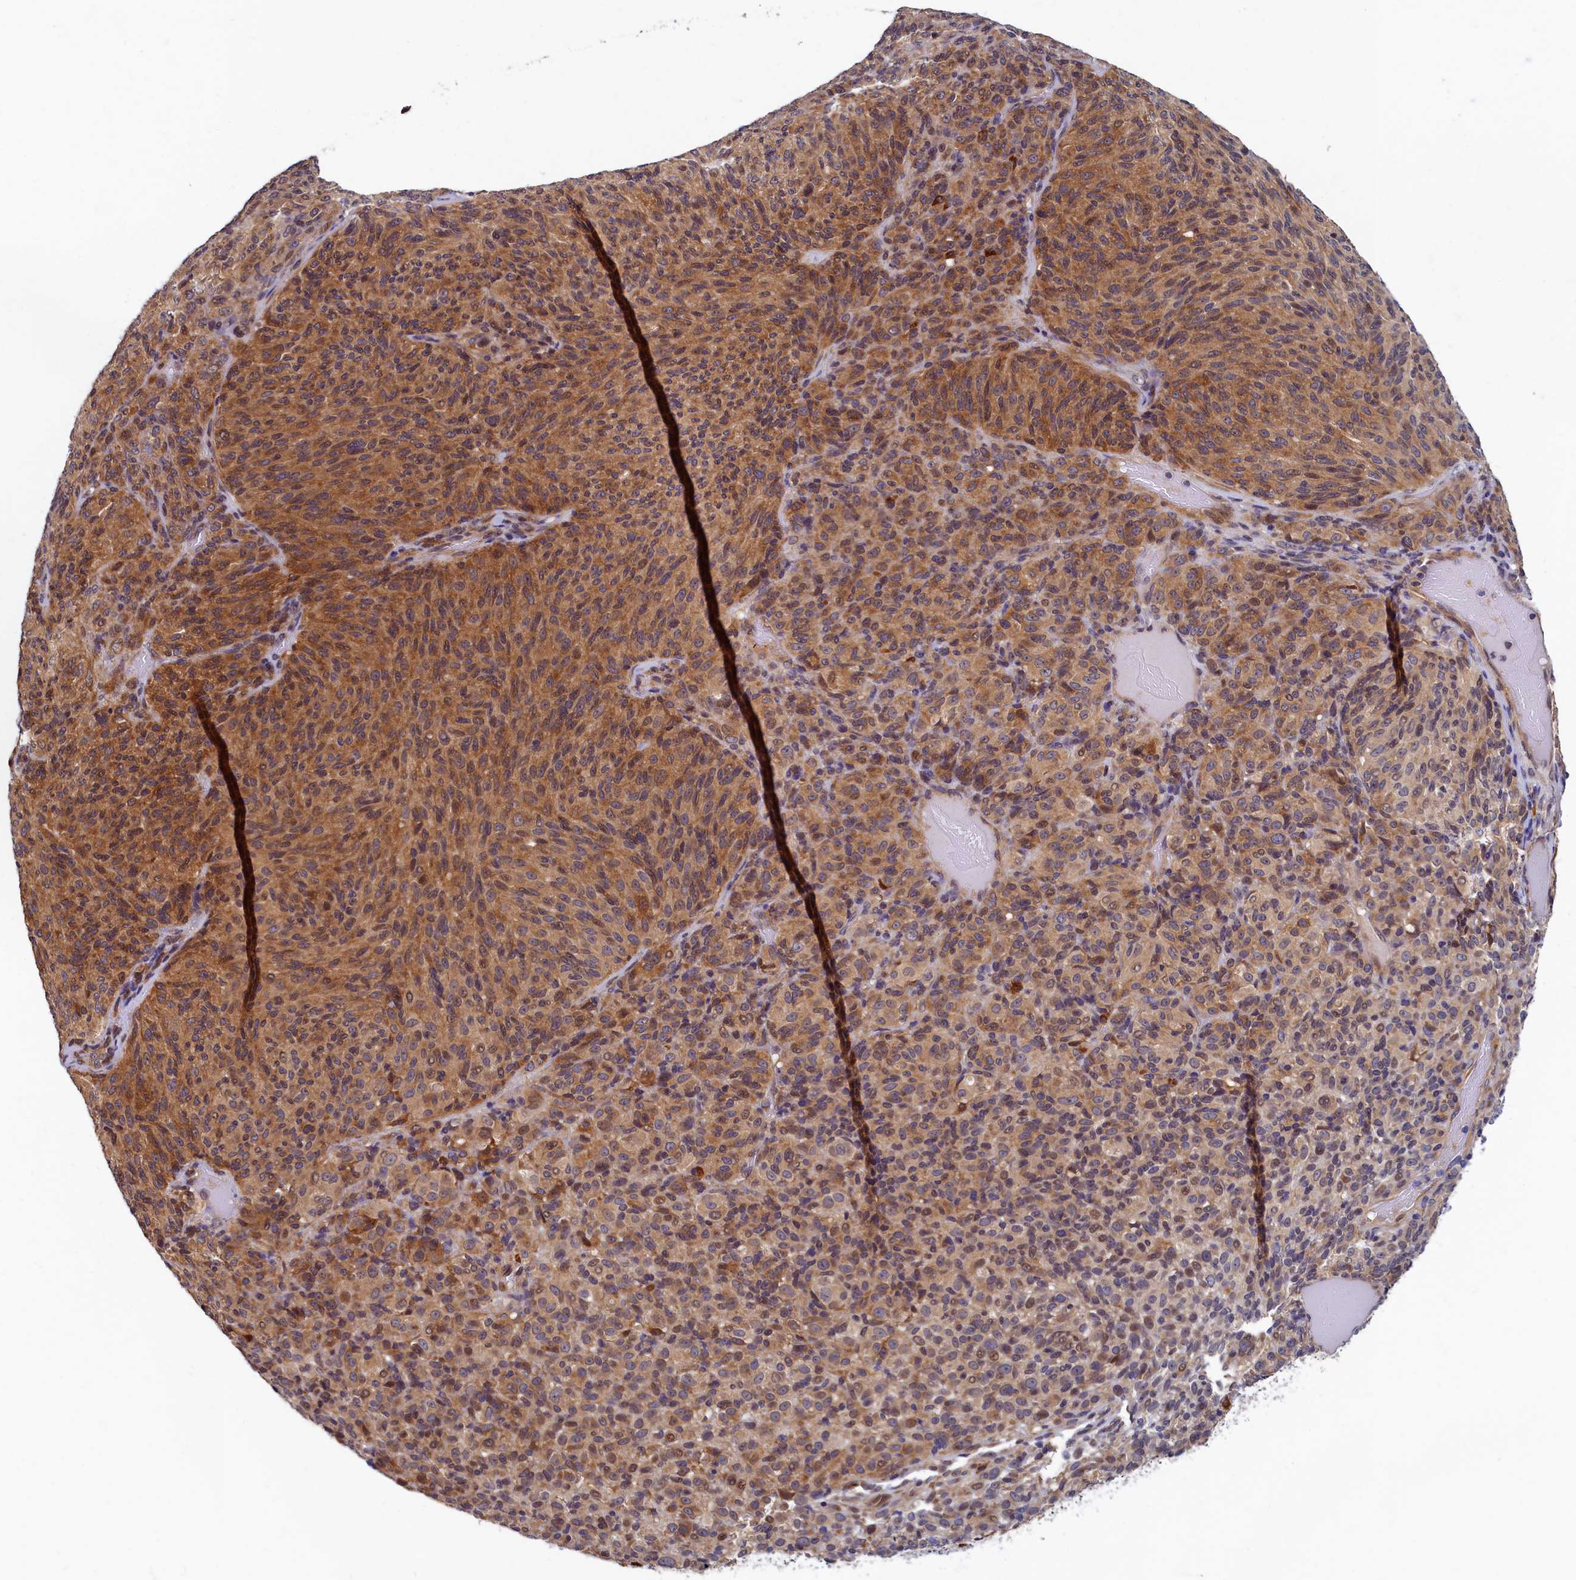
{"staining": {"intensity": "moderate", "quantity": "25%-75%", "location": "cytoplasmic/membranous"}, "tissue": "melanoma", "cell_type": "Tumor cells", "image_type": "cancer", "snomed": [{"axis": "morphology", "description": "Malignant melanoma, Metastatic site"}, {"axis": "topography", "description": "Brain"}], "caption": "A micrograph of human melanoma stained for a protein exhibits moderate cytoplasmic/membranous brown staining in tumor cells. The staining is performed using DAB brown chromogen to label protein expression. The nuclei are counter-stained blue using hematoxylin.", "gene": "SLC16A14", "patient": {"sex": "female", "age": 56}}